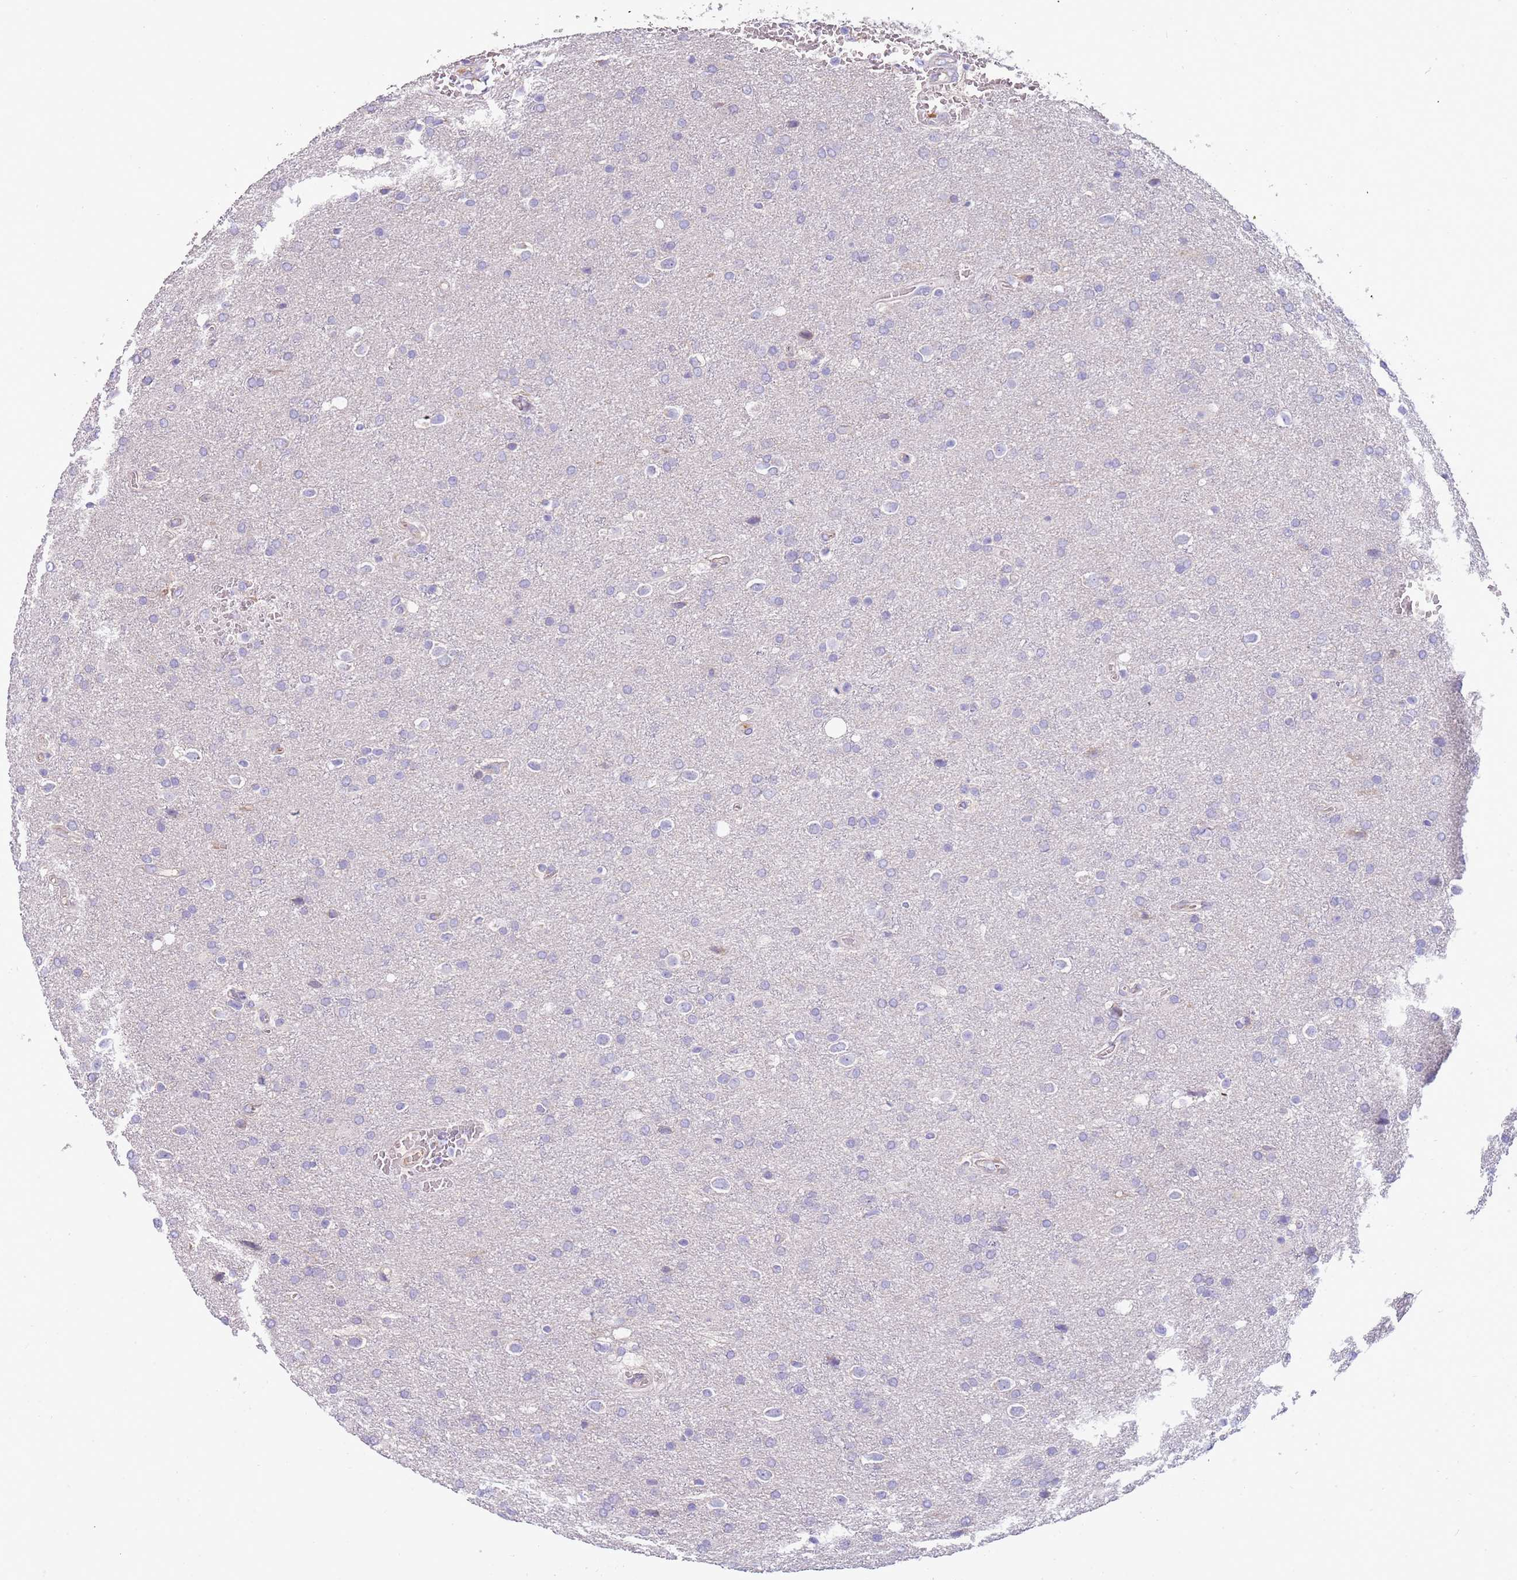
{"staining": {"intensity": "negative", "quantity": "none", "location": "none"}, "tissue": "glioma", "cell_type": "Tumor cells", "image_type": "cancer", "snomed": [{"axis": "morphology", "description": "Glioma, malignant, Low grade"}, {"axis": "topography", "description": "Brain"}], "caption": "Malignant glioma (low-grade) was stained to show a protein in brown. There is no significant staining in tumor cells. The staining was performed using DAB (3,3'-diaminobenzidine) to visualize the protein expression in brown, while the nuclei were stained in blue with hematoxylin (Magnification: 20x).", "gene": "TRMO", "patient": {"sex": "female", "age": 32}}